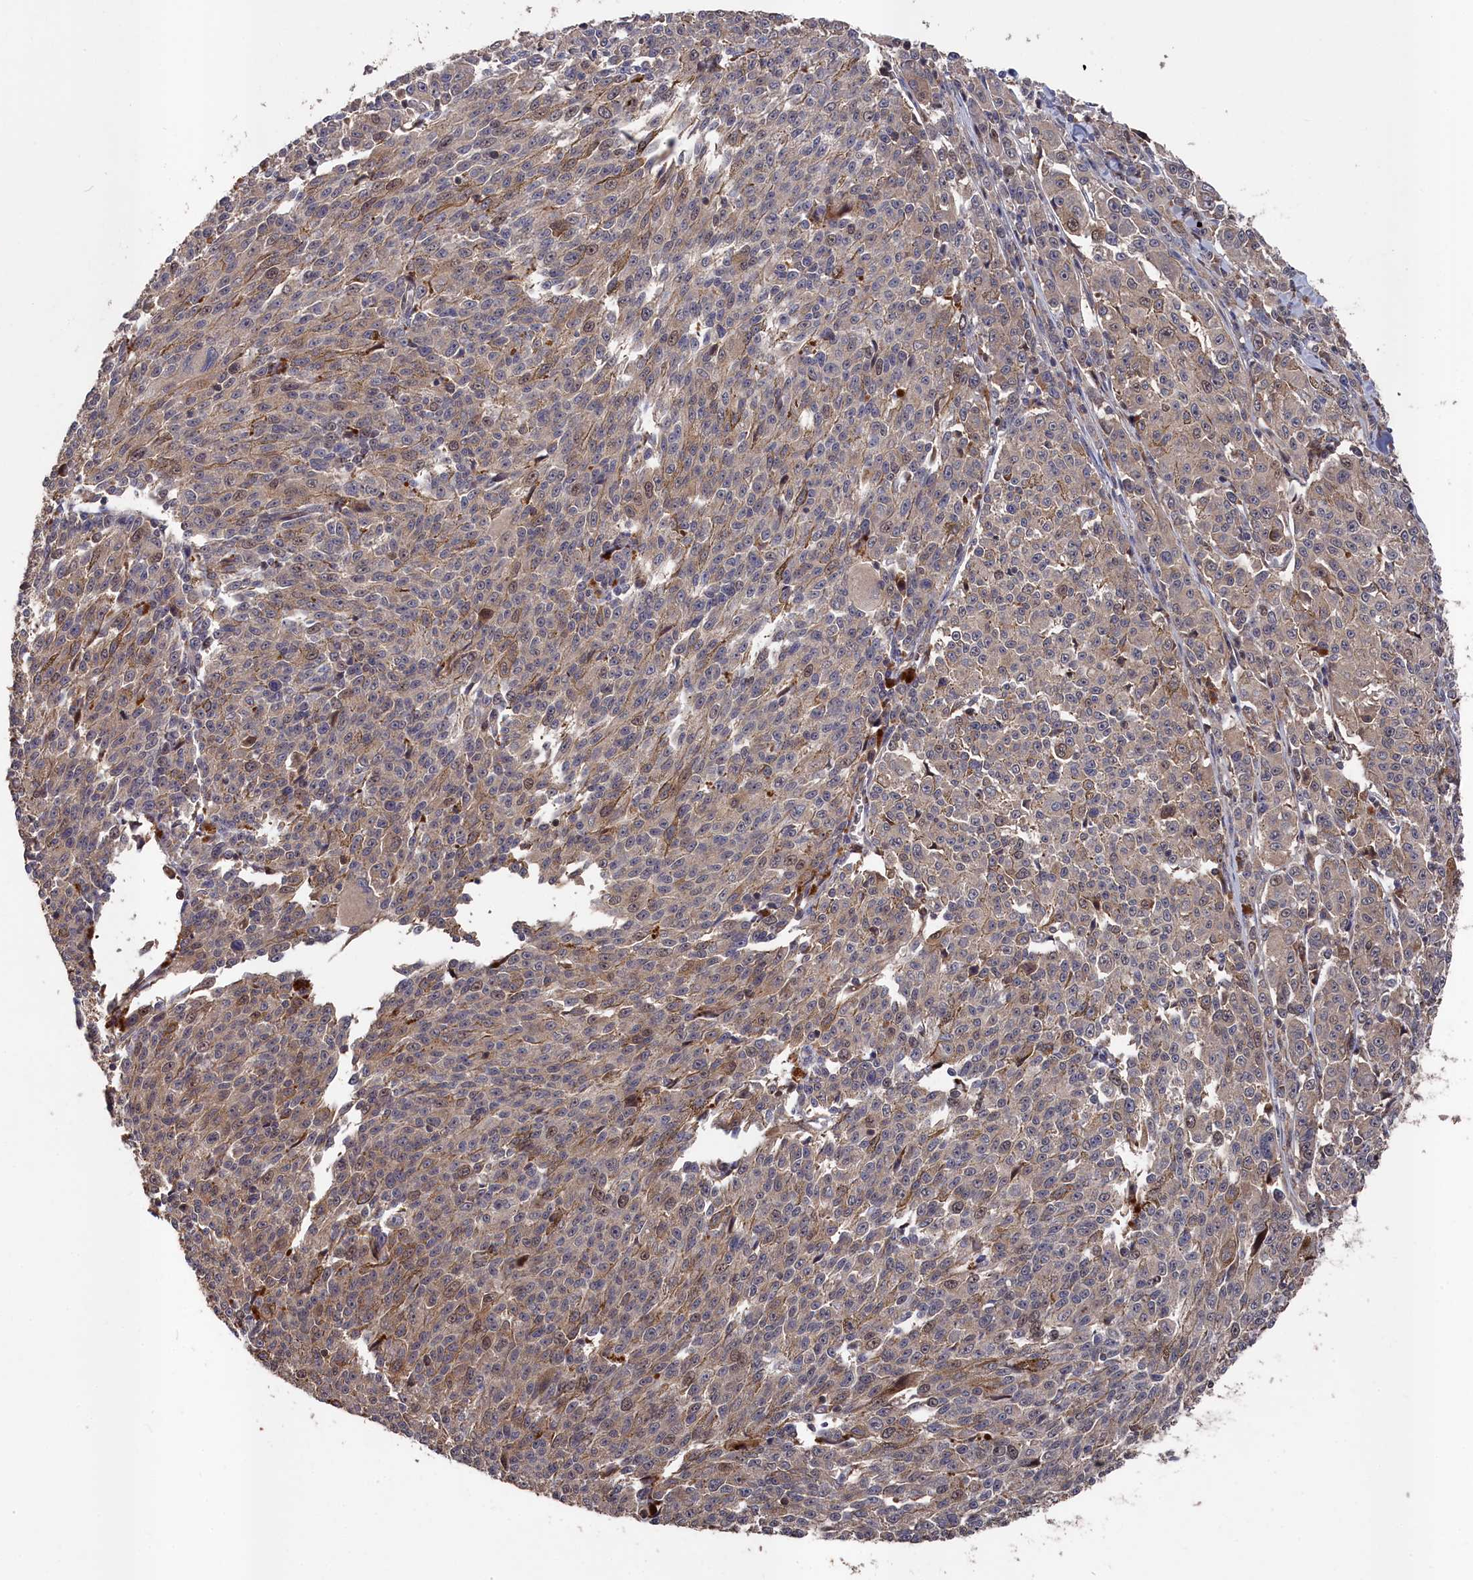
{"staining": {"intensity": "moderate", "quantity": "25%-75%", "location": "cytoplasmic/membranous"}, "tissue": "melanoma", "cell_type": "Tumor cells", "image_type": "cancer", "snomed": [{"axis": "morphology", "description": "Malignant melanoma, NOS"}, {"axis": "topography", "description": "Skin"}], "caption": "IHC of melanoma exhibits medium levels of moderate cytoplasmic/membranous expression in approximately 25%-75% of tumor cells.", "gene": "RMI2", "patient": {"sex": "female", "age": 52}}